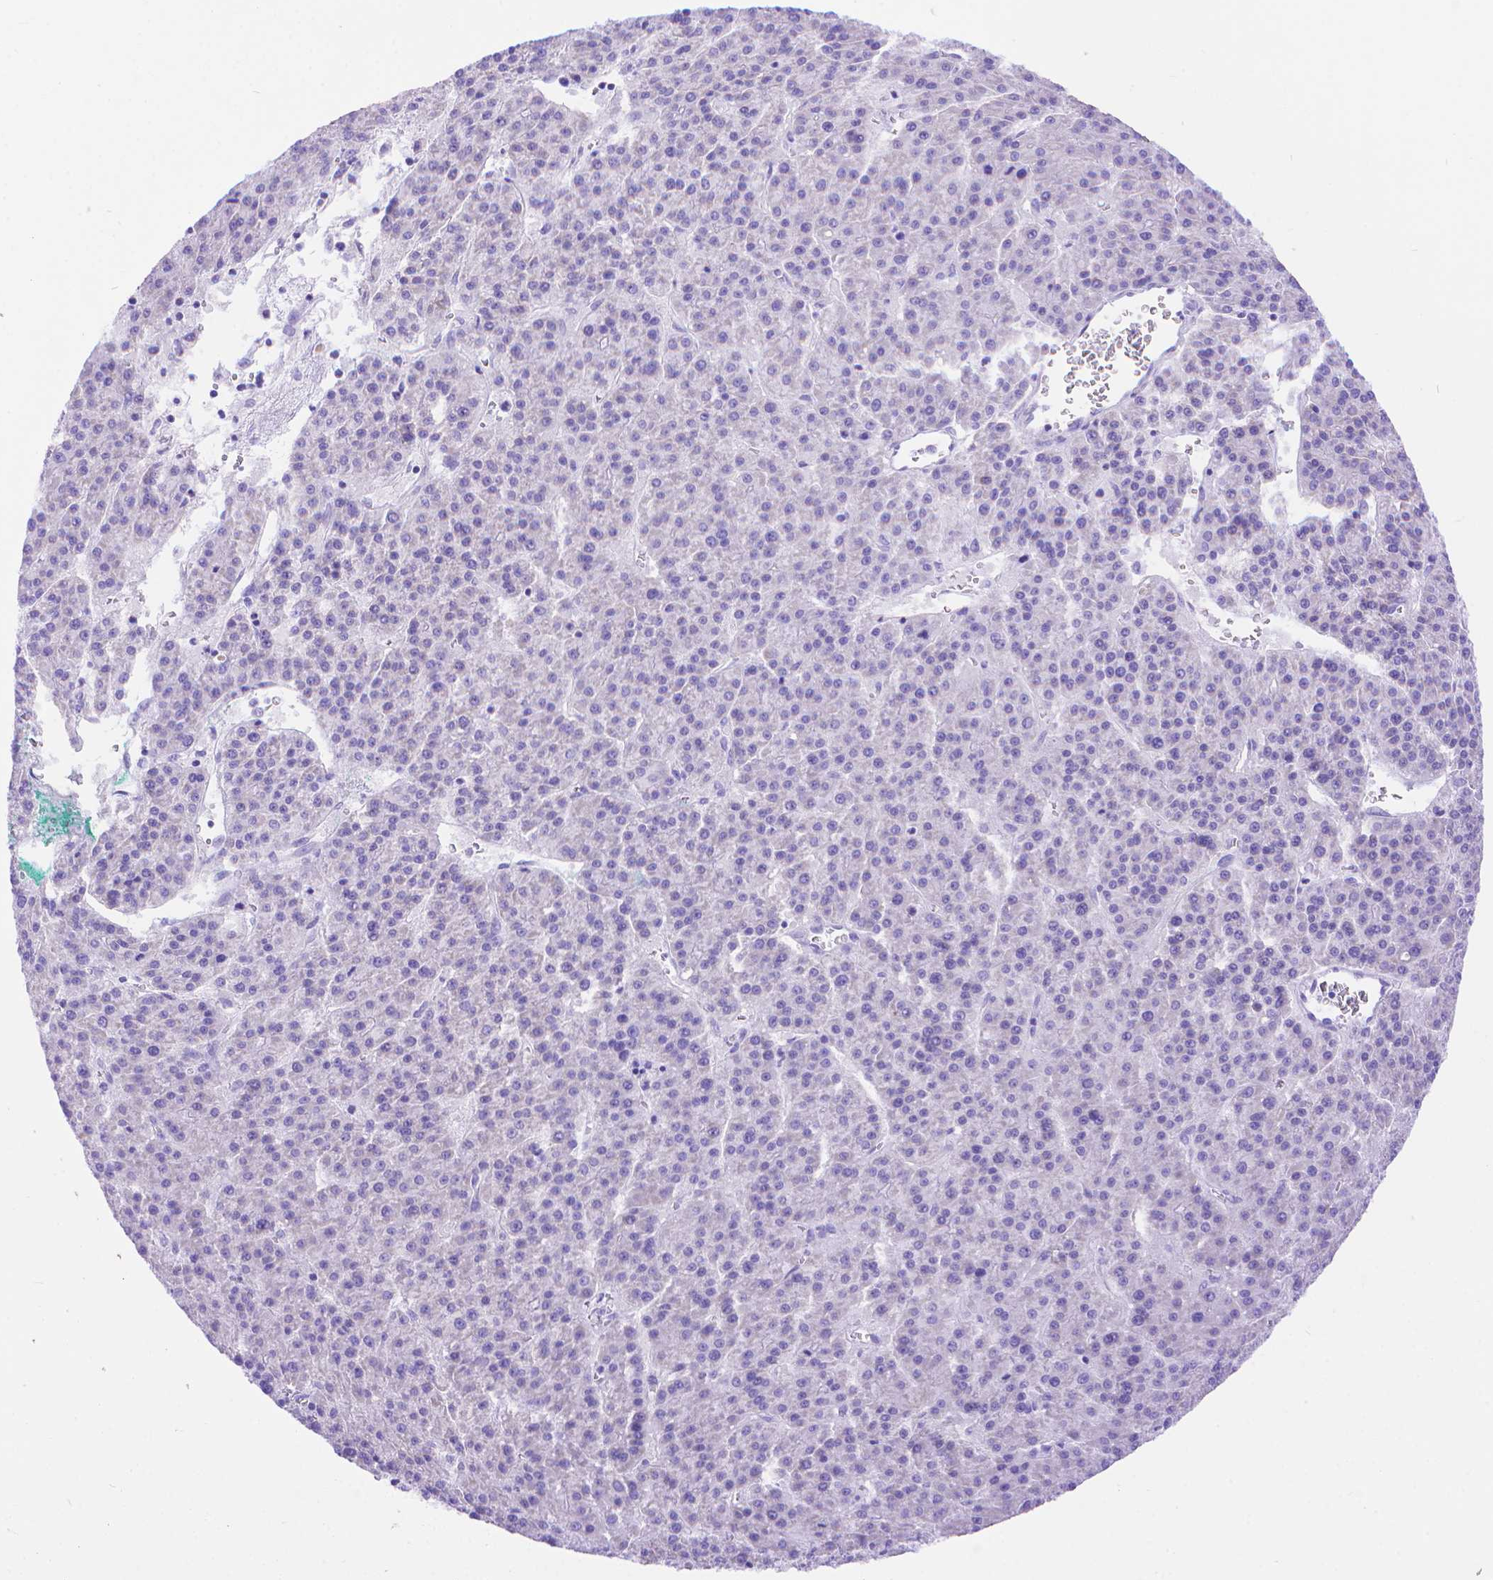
{"staining": {"intensity": "negative", "quantity": "none", "location": "none"}, "tissue": "liver cancer", "cell_type": "Tumor cells", "image_type": "cancer", "snomed": [{"axis": "morphology", "description": "Carcinoma, Hepatocellular, NOS"}, {"axis": "topography", "description": "Liver"}], "caption": "Immunohistochemistry photomicrograph of human liver hepatocellular carcinoma stained for a protein (brown), which demonstrates no positivity in tumor cells.", "gene": "DHRS2", "patient": {"sex": "female", "age": 58}}